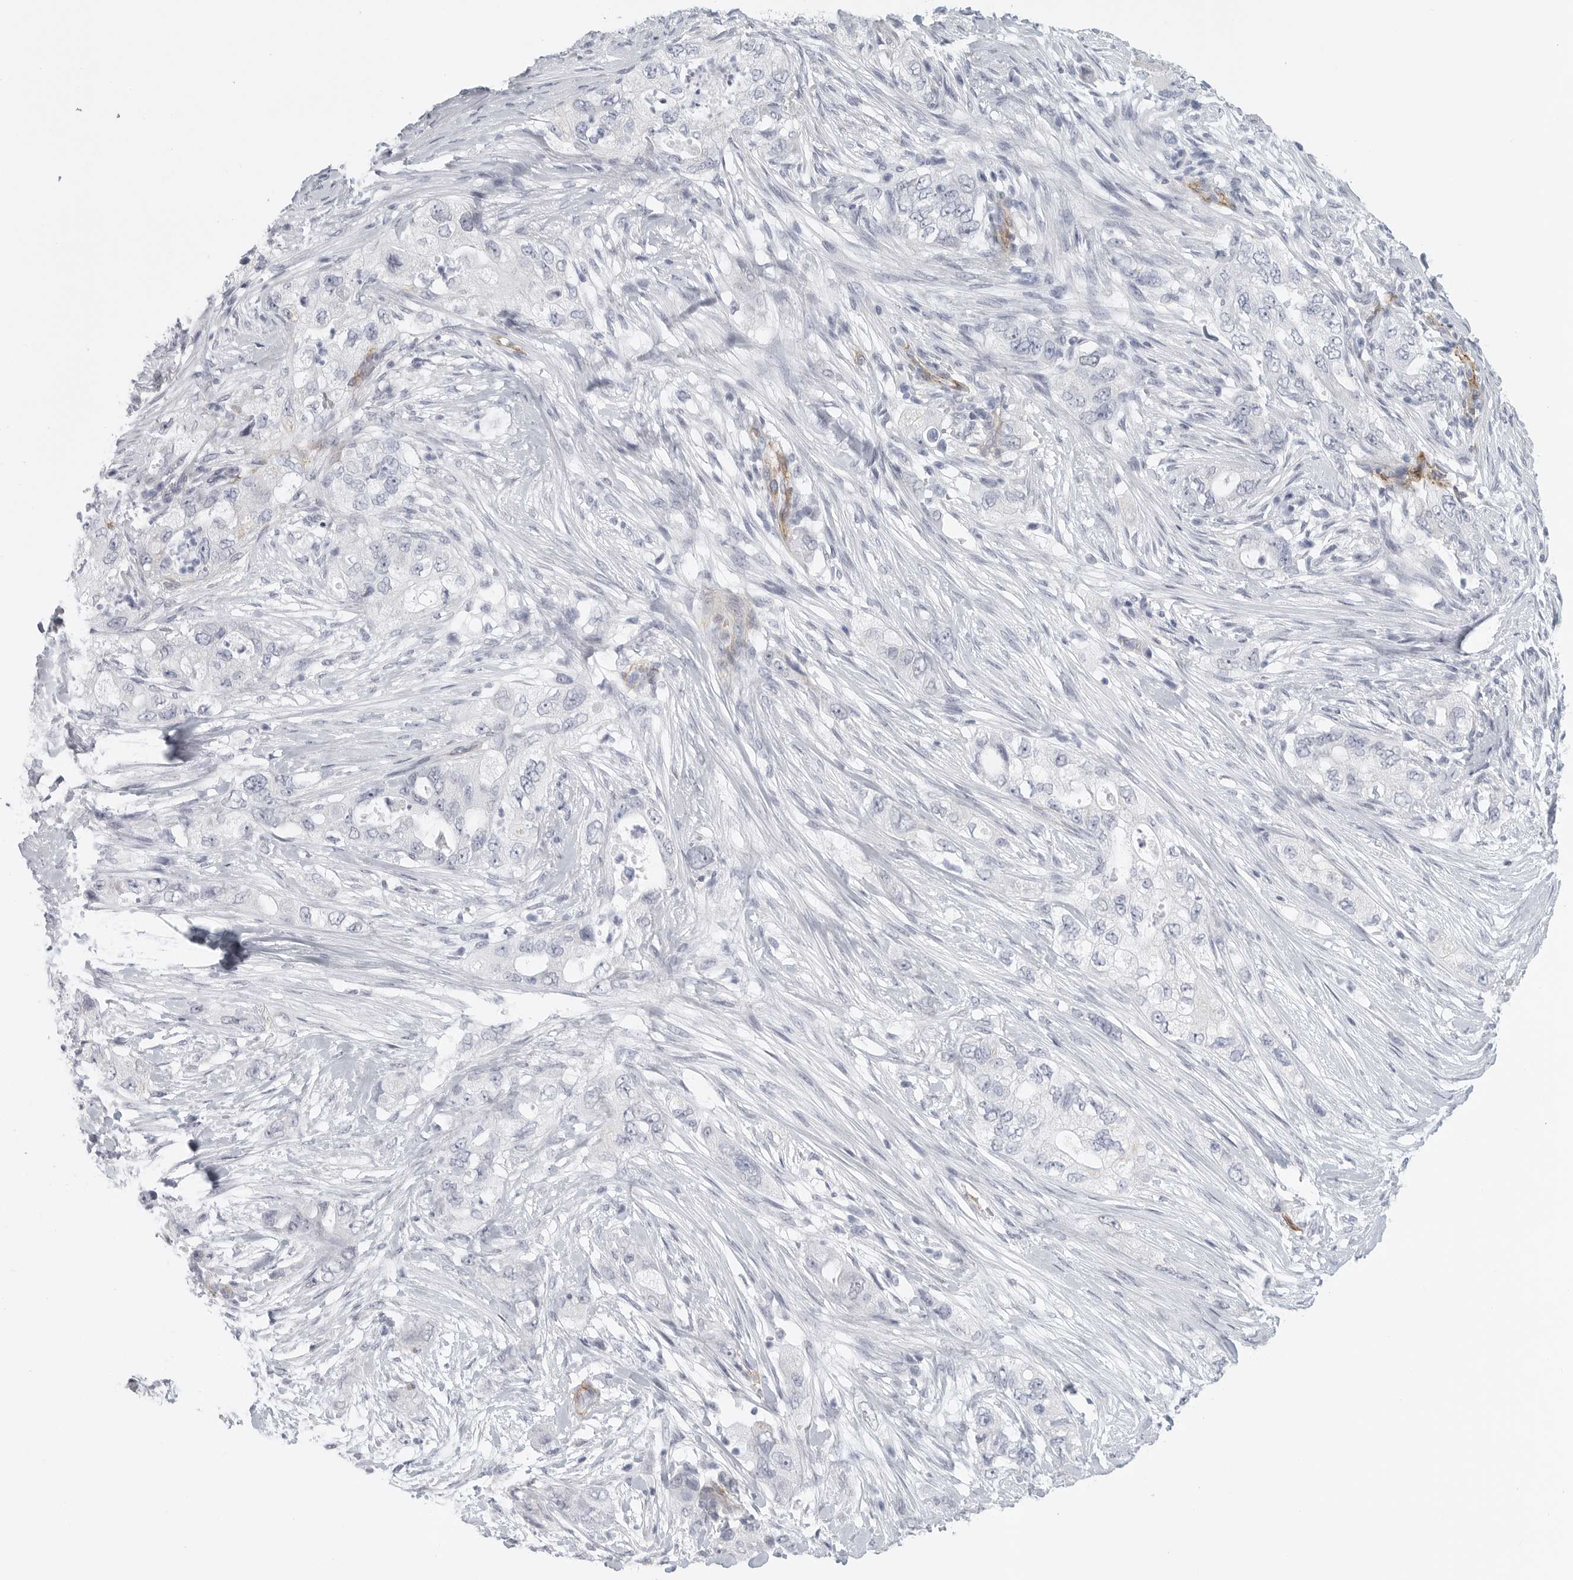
{"staining": {"intensity": "negative", "quantity": "none", "location": "none"}, "tissue": "pancreatic cancer", "cell_type": "Tumor cells", "image_type": "cancer", "snomed": [{"axis": "morphology", "description": "Adenocarcinoma, NOS"}, {"axis": "topography", "description": "Pancreas"}], "caption": "This is an IHC image of pancreatic adenocarcinoma. There is no expression in tumor cells.", "gene": "TNR", "patient": {"sex": "female", "age": 73}}